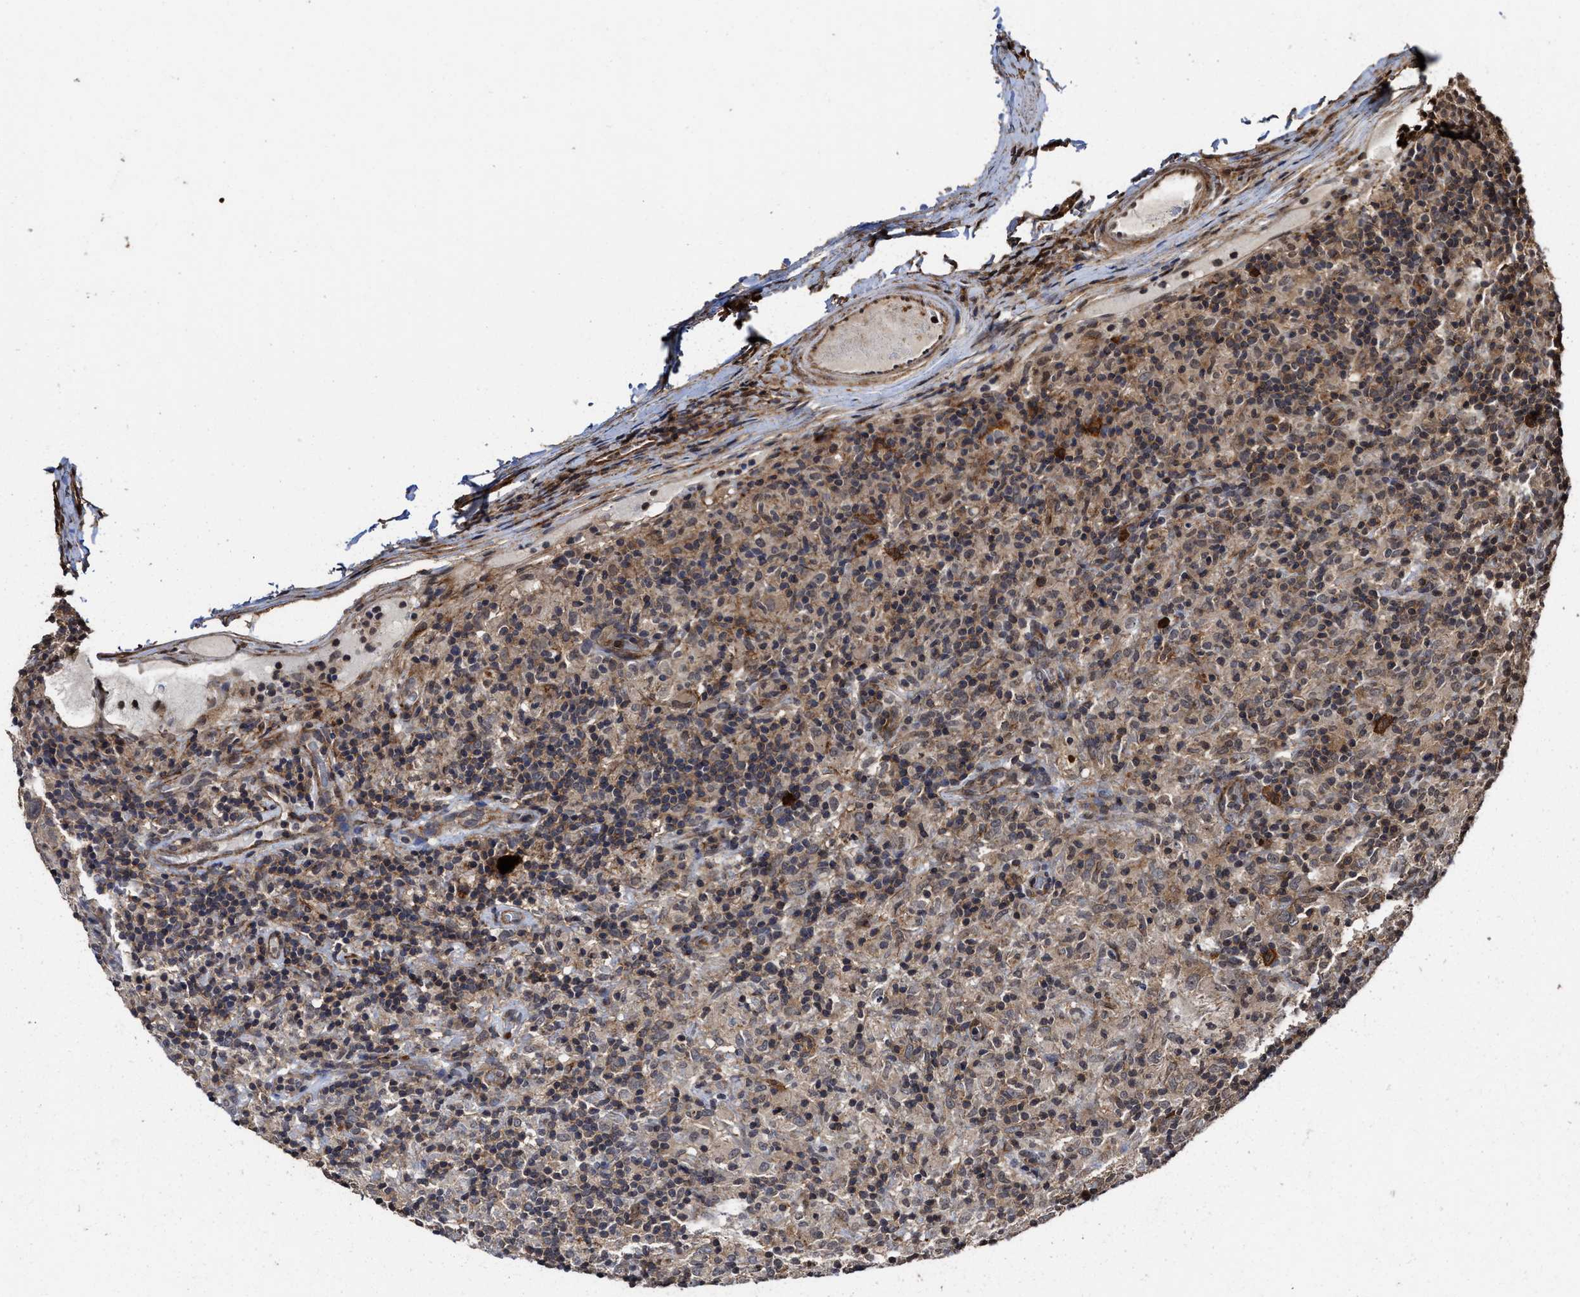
{"staining": {"intensity": "weak", "quantity": "25%-75%", "location": "cytoplasmic/membranous"}, "tissue": "lymphoma", "cell_type": "Tumor cells", "image_type": "cancer", "snomed": [{"axis": "morphology", "description": "Hodgkin's disease, NOS"}, {"axis": "topography", "description": "Lymph node"}], "caption": "Immunohistochemistry (DAB (3,3'-diaminobenzidine)) staining of Hodgkin's disease reveals weak cytoplasmic/membranous protein expression in about 25%-75% of tumor cells.", "gene": "SEPTIN2", "patient": {"sex": "male", "age": 70}}